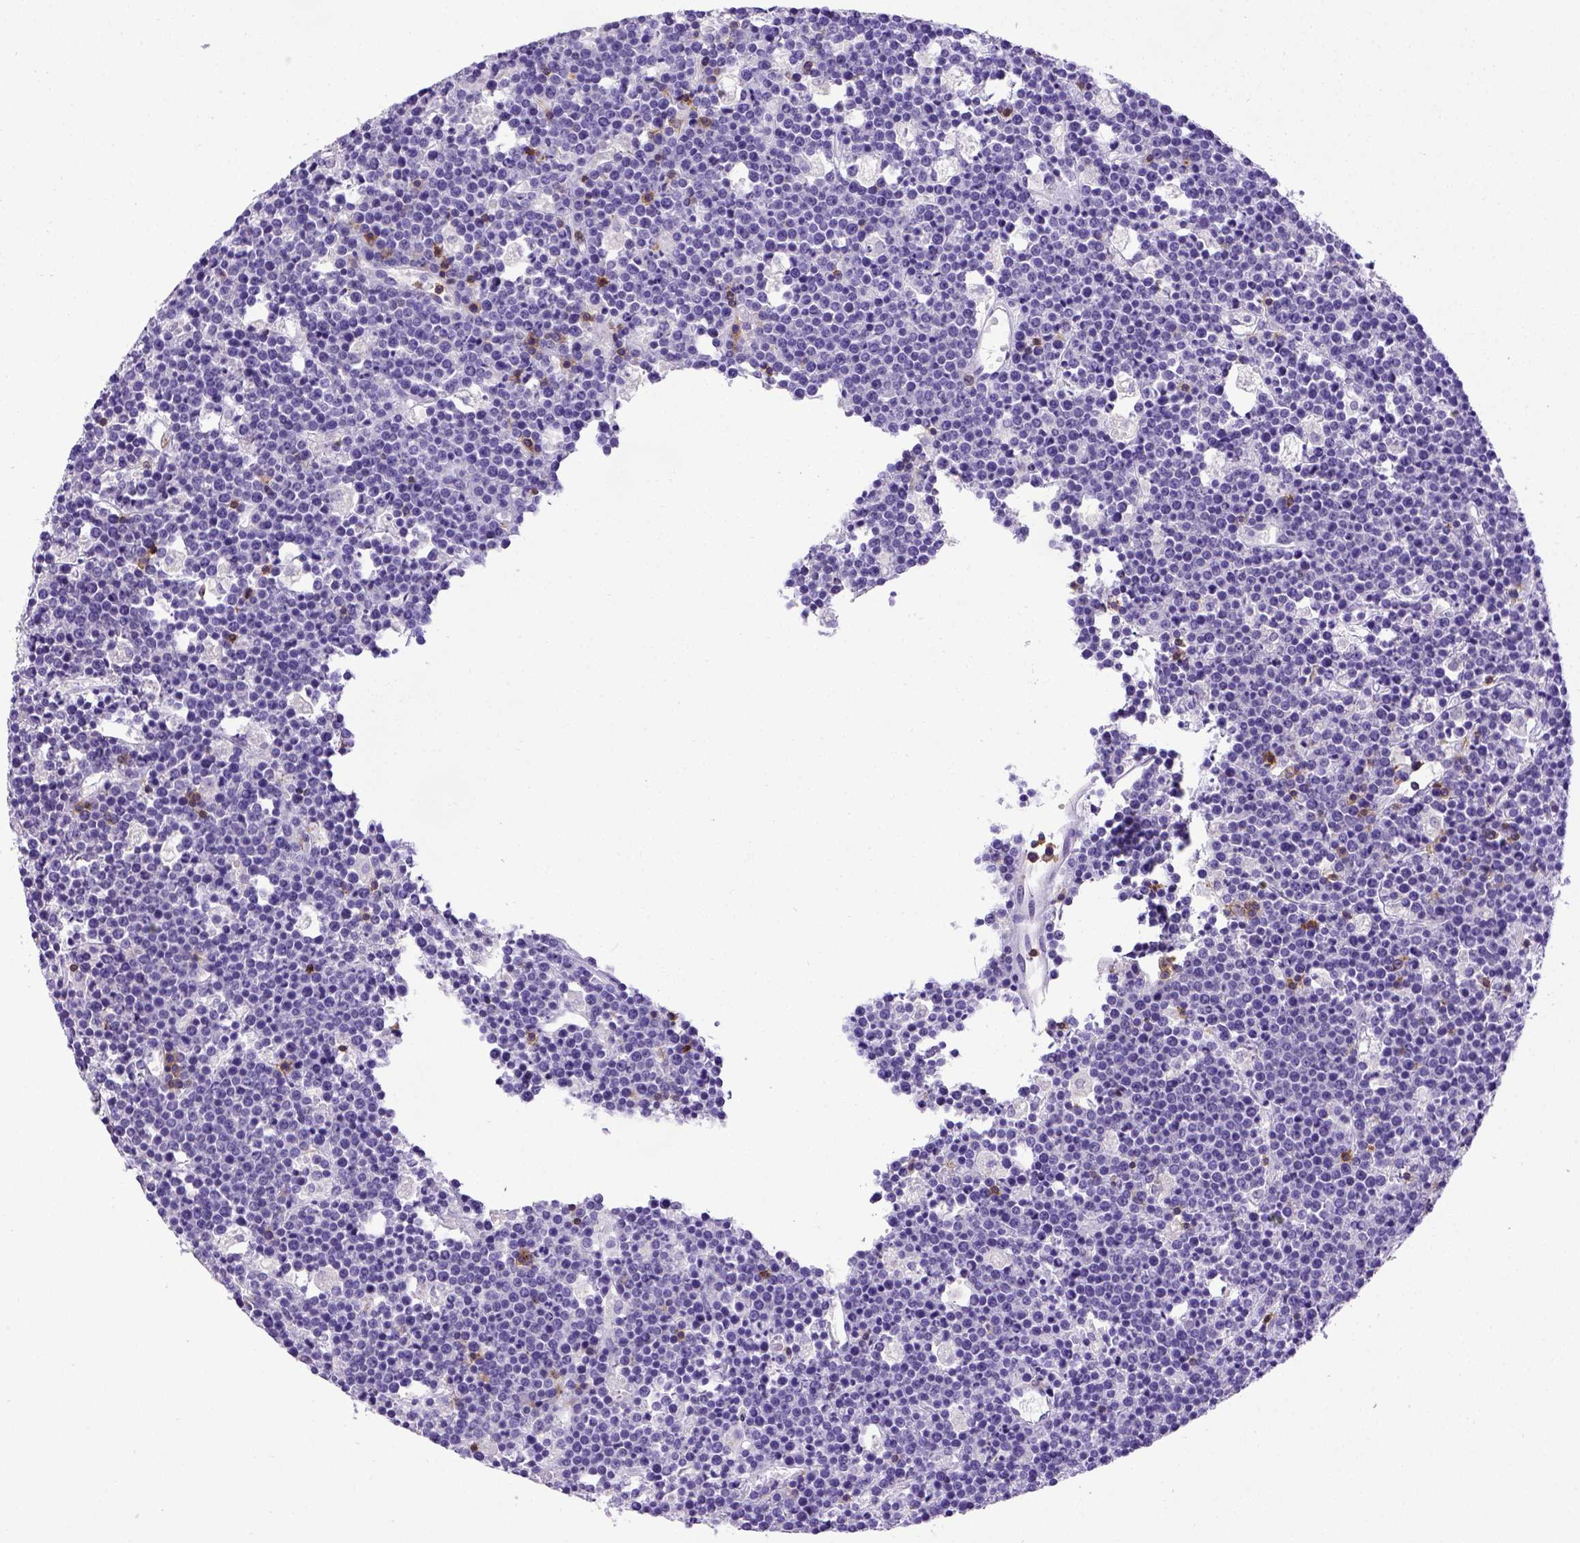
{"staining": {"intensity": "negative", "quantity": "none", "location": "none"}, "tissue": "lymphoma", "cell_type": "Tumor cells", "image_type": "cancer", "snomed": [{"axis": "morphology", "description": "Malignant lymphoma, non-Hodgkin's type, High grade"}, {"axis": "topography", "description": "Ovary"}], "caption": "Tumor cells are negative for protein expression in human high-grade malignant lymphoma, non-Hodgkin's type.", "gene": "CD3E", "patient": {"sex": "female", "age": 56}}